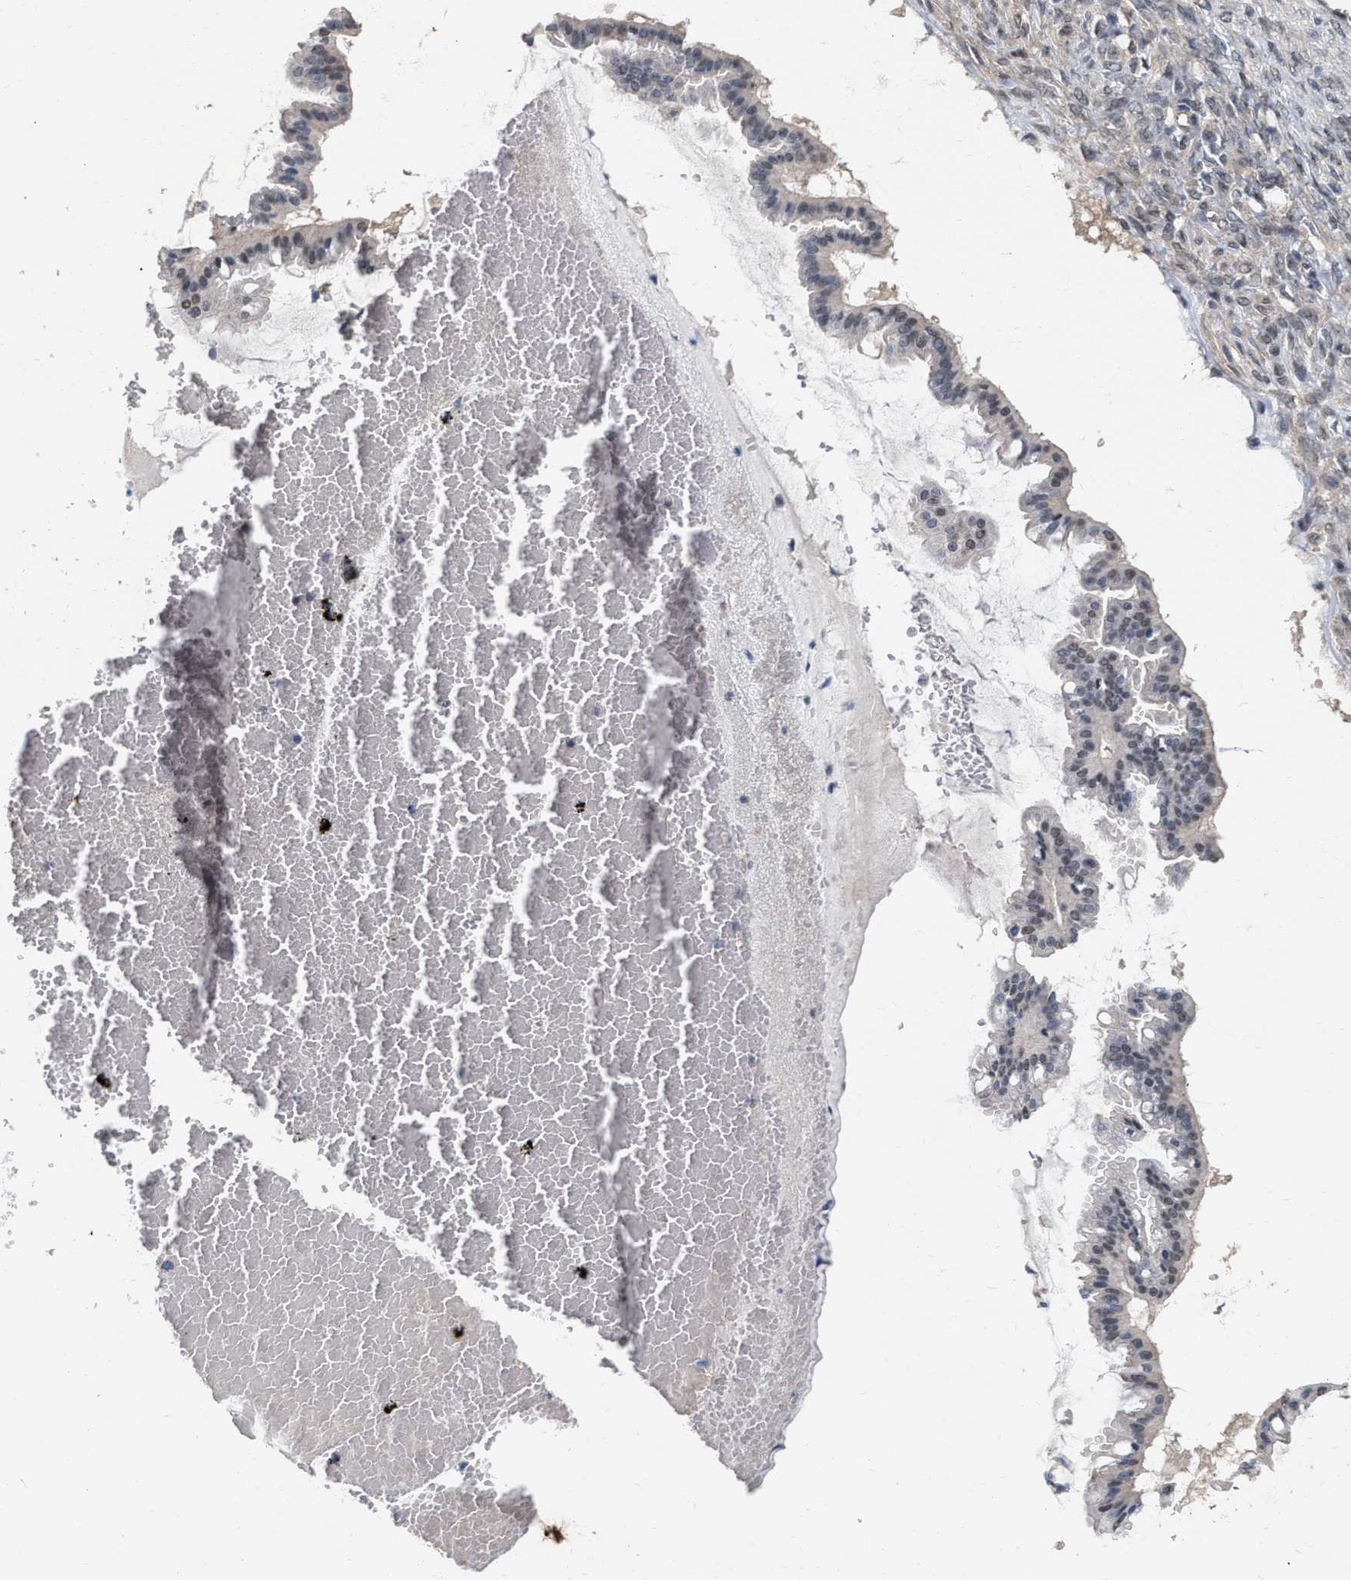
{"staining": {"intensity": "weak", "quantity": "<25%", "location": "nuclear"}, "tissue": "ovarian cancer", "cell_type": "Tumor cells", "image_type": "cancer", "snomed": [{"axis": "morphology", "description": "Cystadenocarcinoma, mucinous, NOS"}, {"axis": "topography", "description": "Ovary"}], "caption": "Micrograph shows no protein staining in tumor cells of ovarian cancer tissue.", "gene": "RUVBL1", "patient": {"sex": "female", "age": 73}}